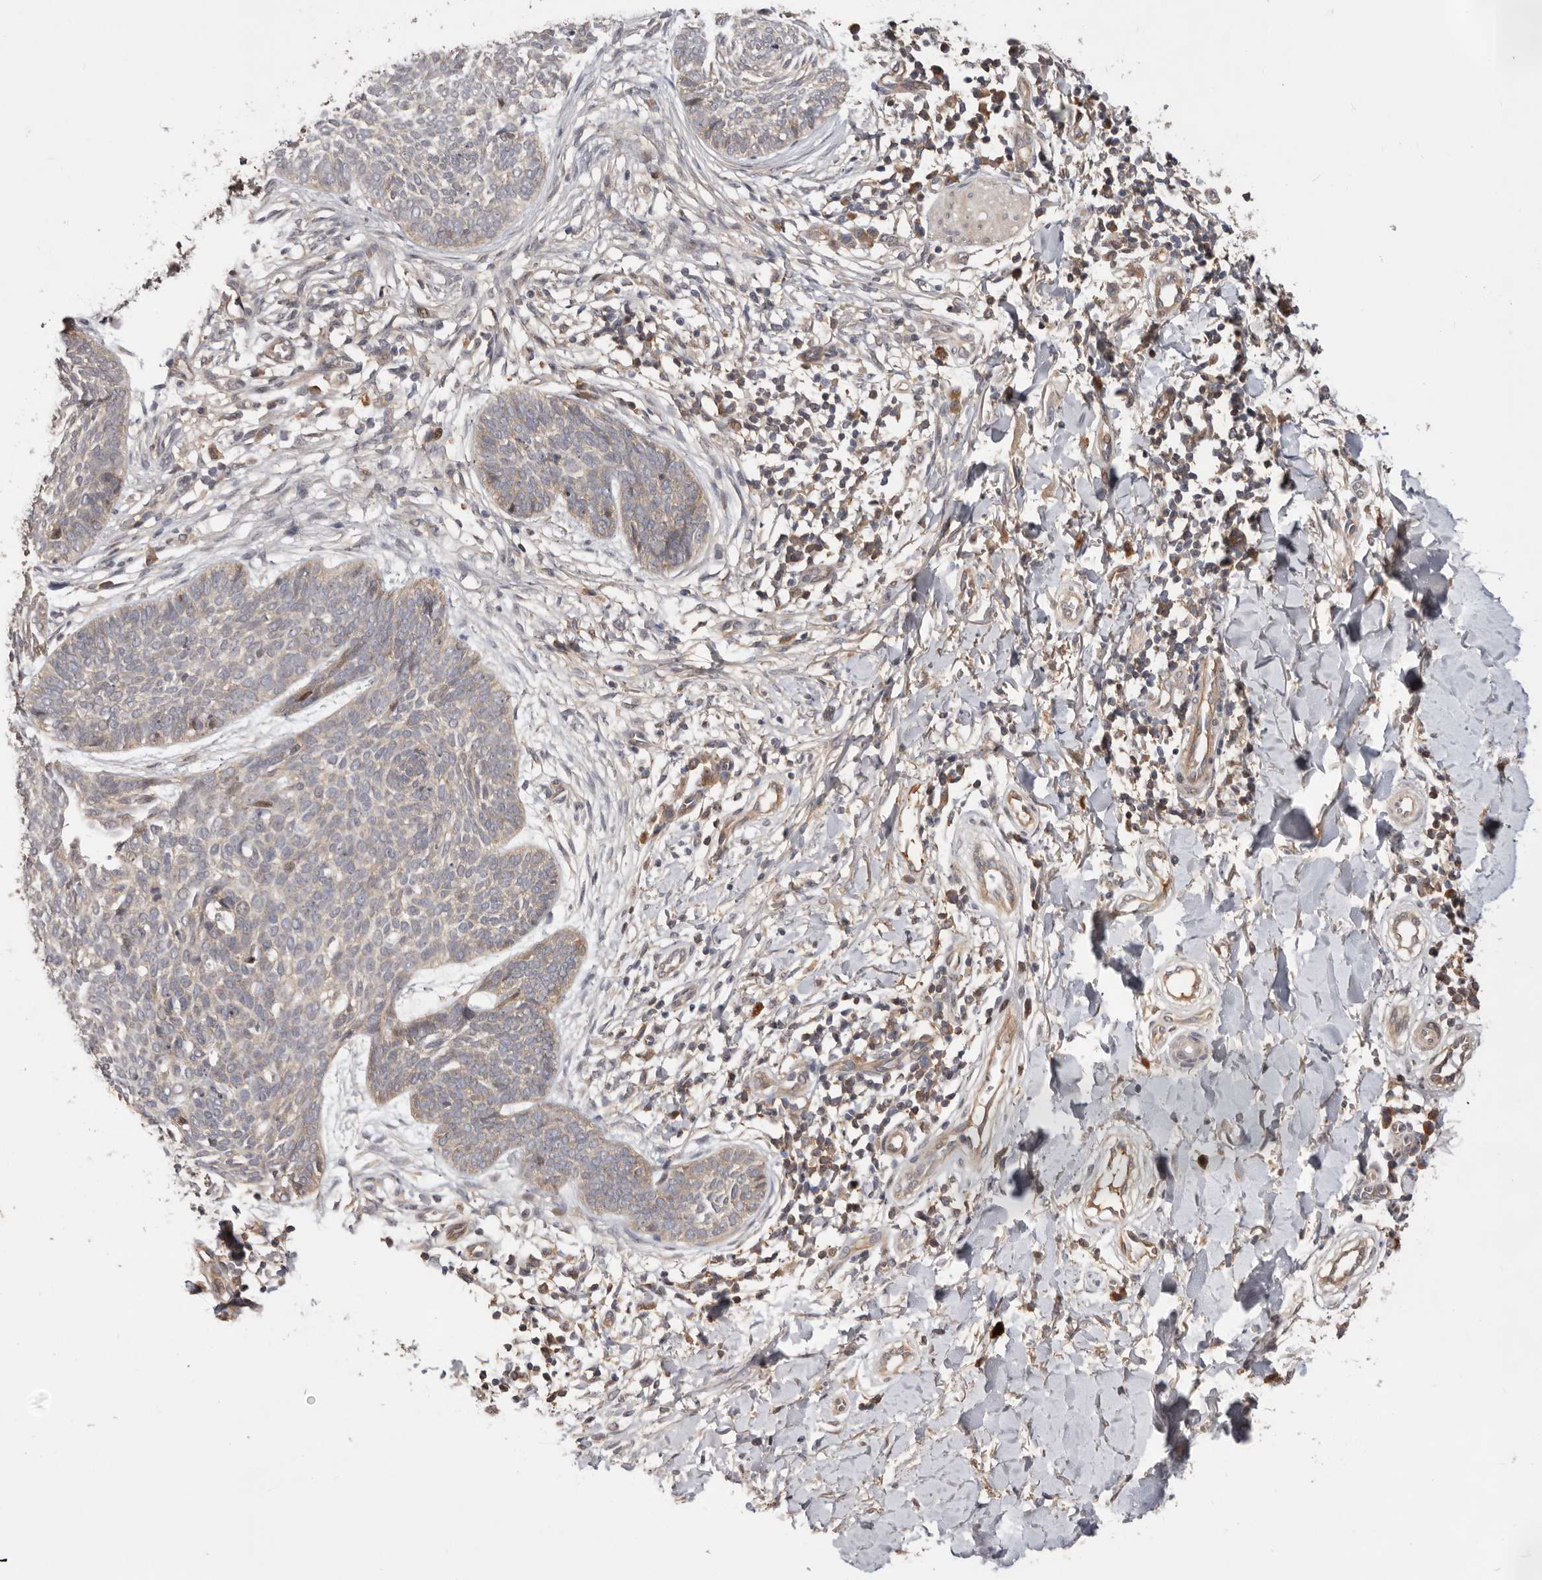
{"staining": {"intensity": "weak", "quantity": "<25%", "location": "cytoplasmic/membranous"}, "tissue": "skin cancer", "cell_type": "Tumor cells", "image_type": "cancer", "snomed": [{"axis": "morphology", "description": "Basal cell carcinoma"}, {"axis": "topography", "description": "Skin"}], "caption": "Immunohistochemistry histopathology image of human skin cancer (basal cell carcinoma) stained for a protein (brown), which exhibits no staining in tumor cells. Brightfield microscopy of immunohistochemistry stained with DAB (3,3'-diaminobenzidine) (brown) and hematoxylin (blue), captured at high magnification.", "gene": "DOP1A", "patient": {"sex": "female", "age": 64}}